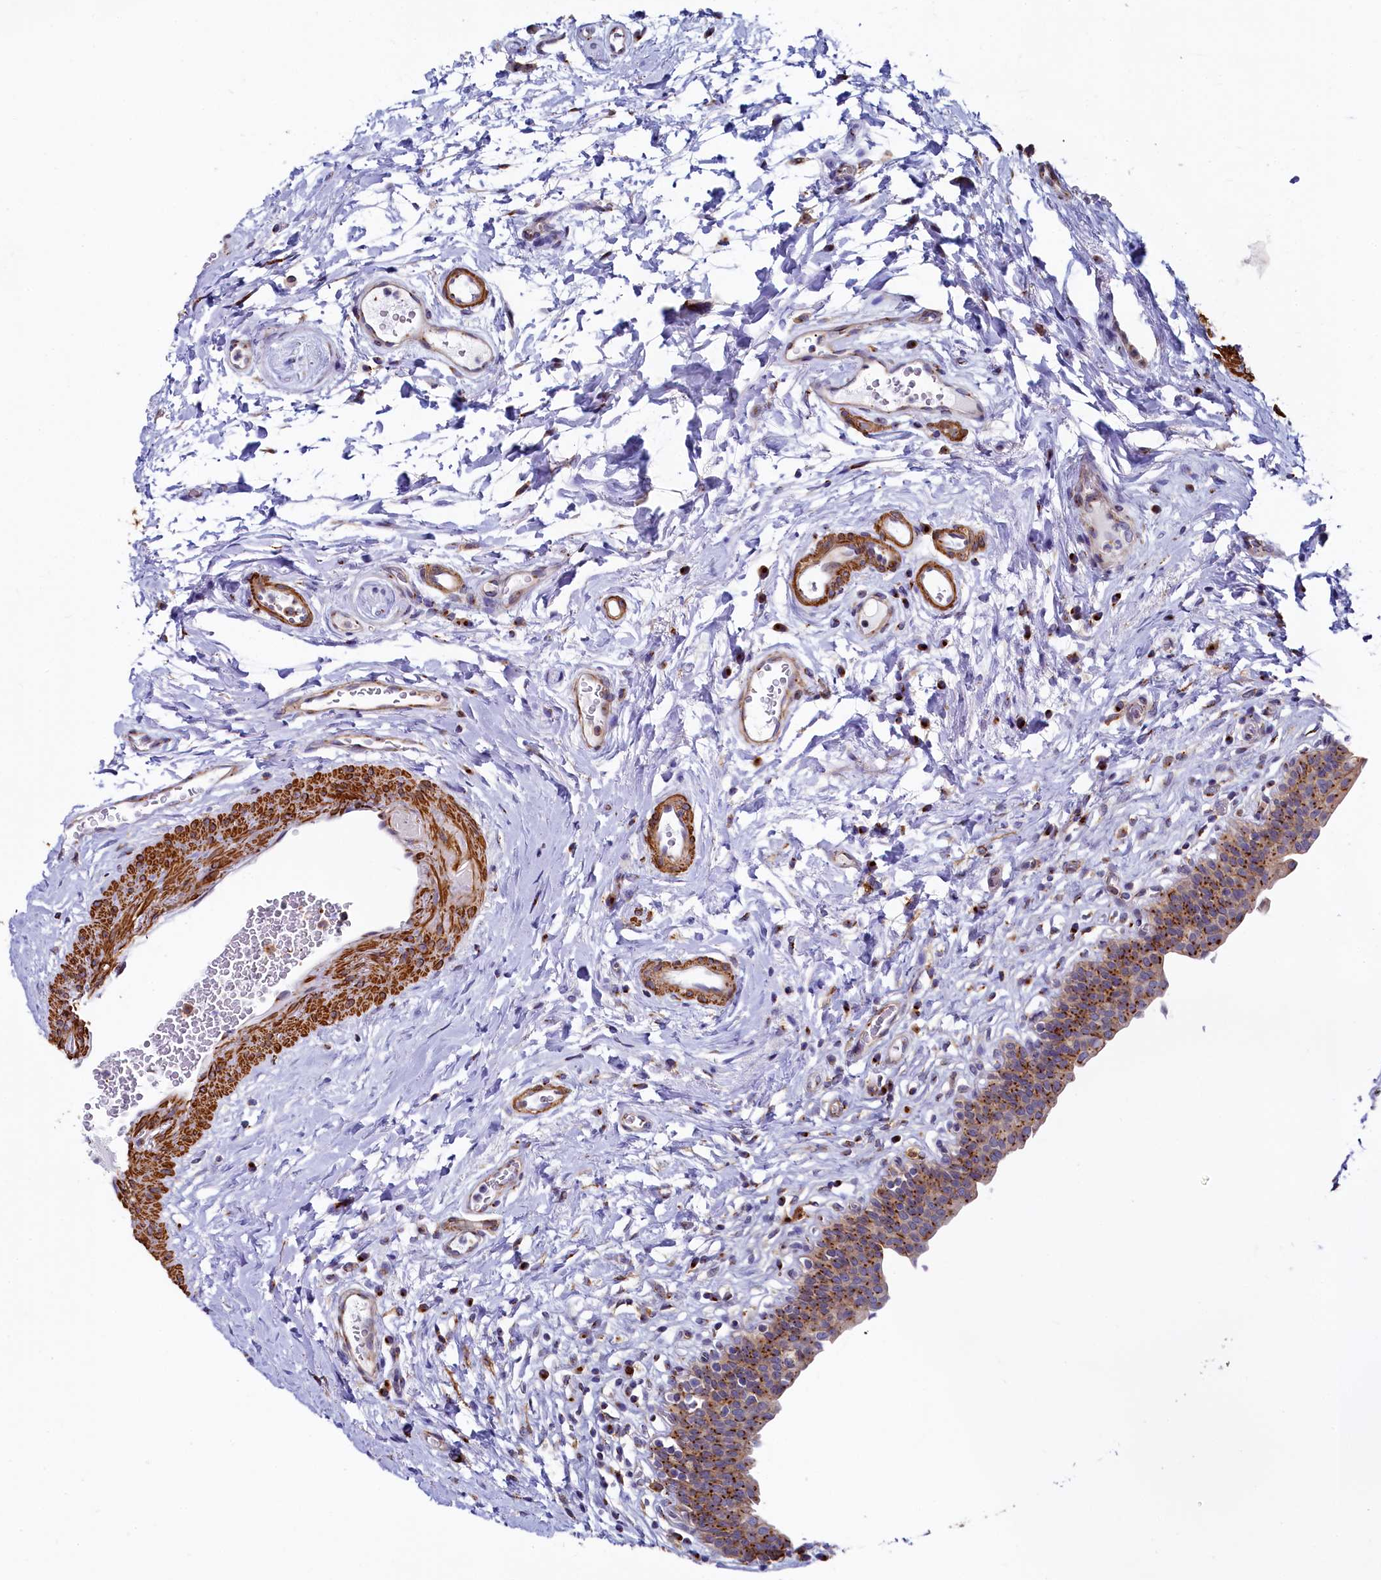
{"staining": {"intensity": "strong", "quantity": ">75%", "location": "cytoplasmic/membranous"}, "tissue": "urinary bladder", "cell_type": "Urothelial cells", "image_type": "normal", "snomed": [{"axis": "morphology", "description": "Normal tissue, NOS"}, {"axis": "topography", "description": "Urinary bladder"}], "caption": "IHC (DAB) staining of normal human urinary bladder demonstrates strong cytoplasmic/membranous protein staining in approximately >75% of urothelial cells.", "gene": "BET1L", "patient": {"sex": "male", "age": 83}}